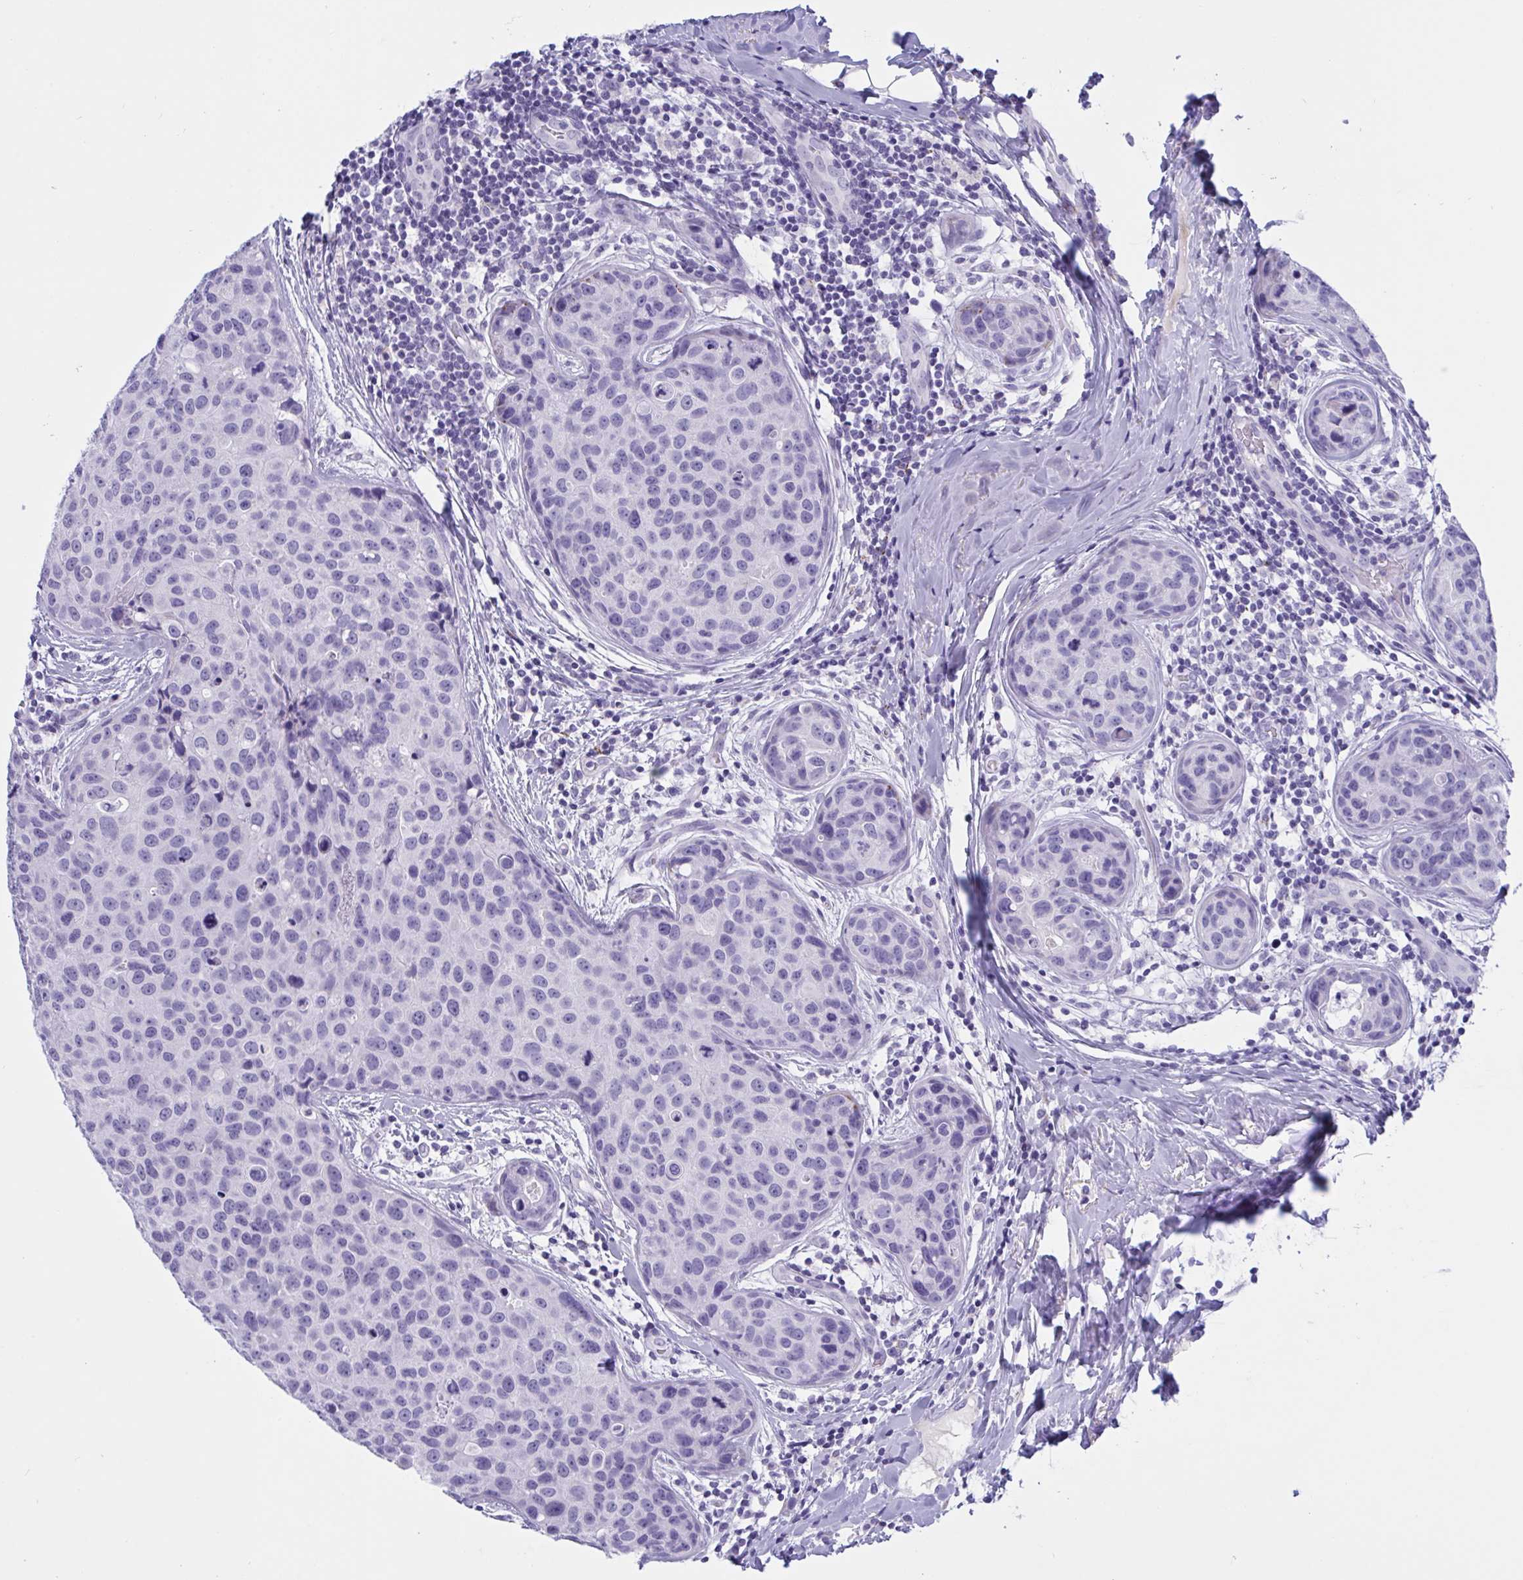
{"staining": {"intensity": "negative", "quantity": "none", "location": "none"}, "tissue": "breast cancer", "cell_type": "Tumor cells", "image_type": "cancer", "snomed": [{"axis": "morphology", "description": "Duct carcinoma"}, {"axis": "topography", "description": "Breast"}], "caption": "DAB (3,3'-diaminobenzidine) immunohistochemical staining of human breast cancer displays no significant positivity in tumor cells.", "gene": "OXLD1", "patient": {"sex": "female", "age": 24}}